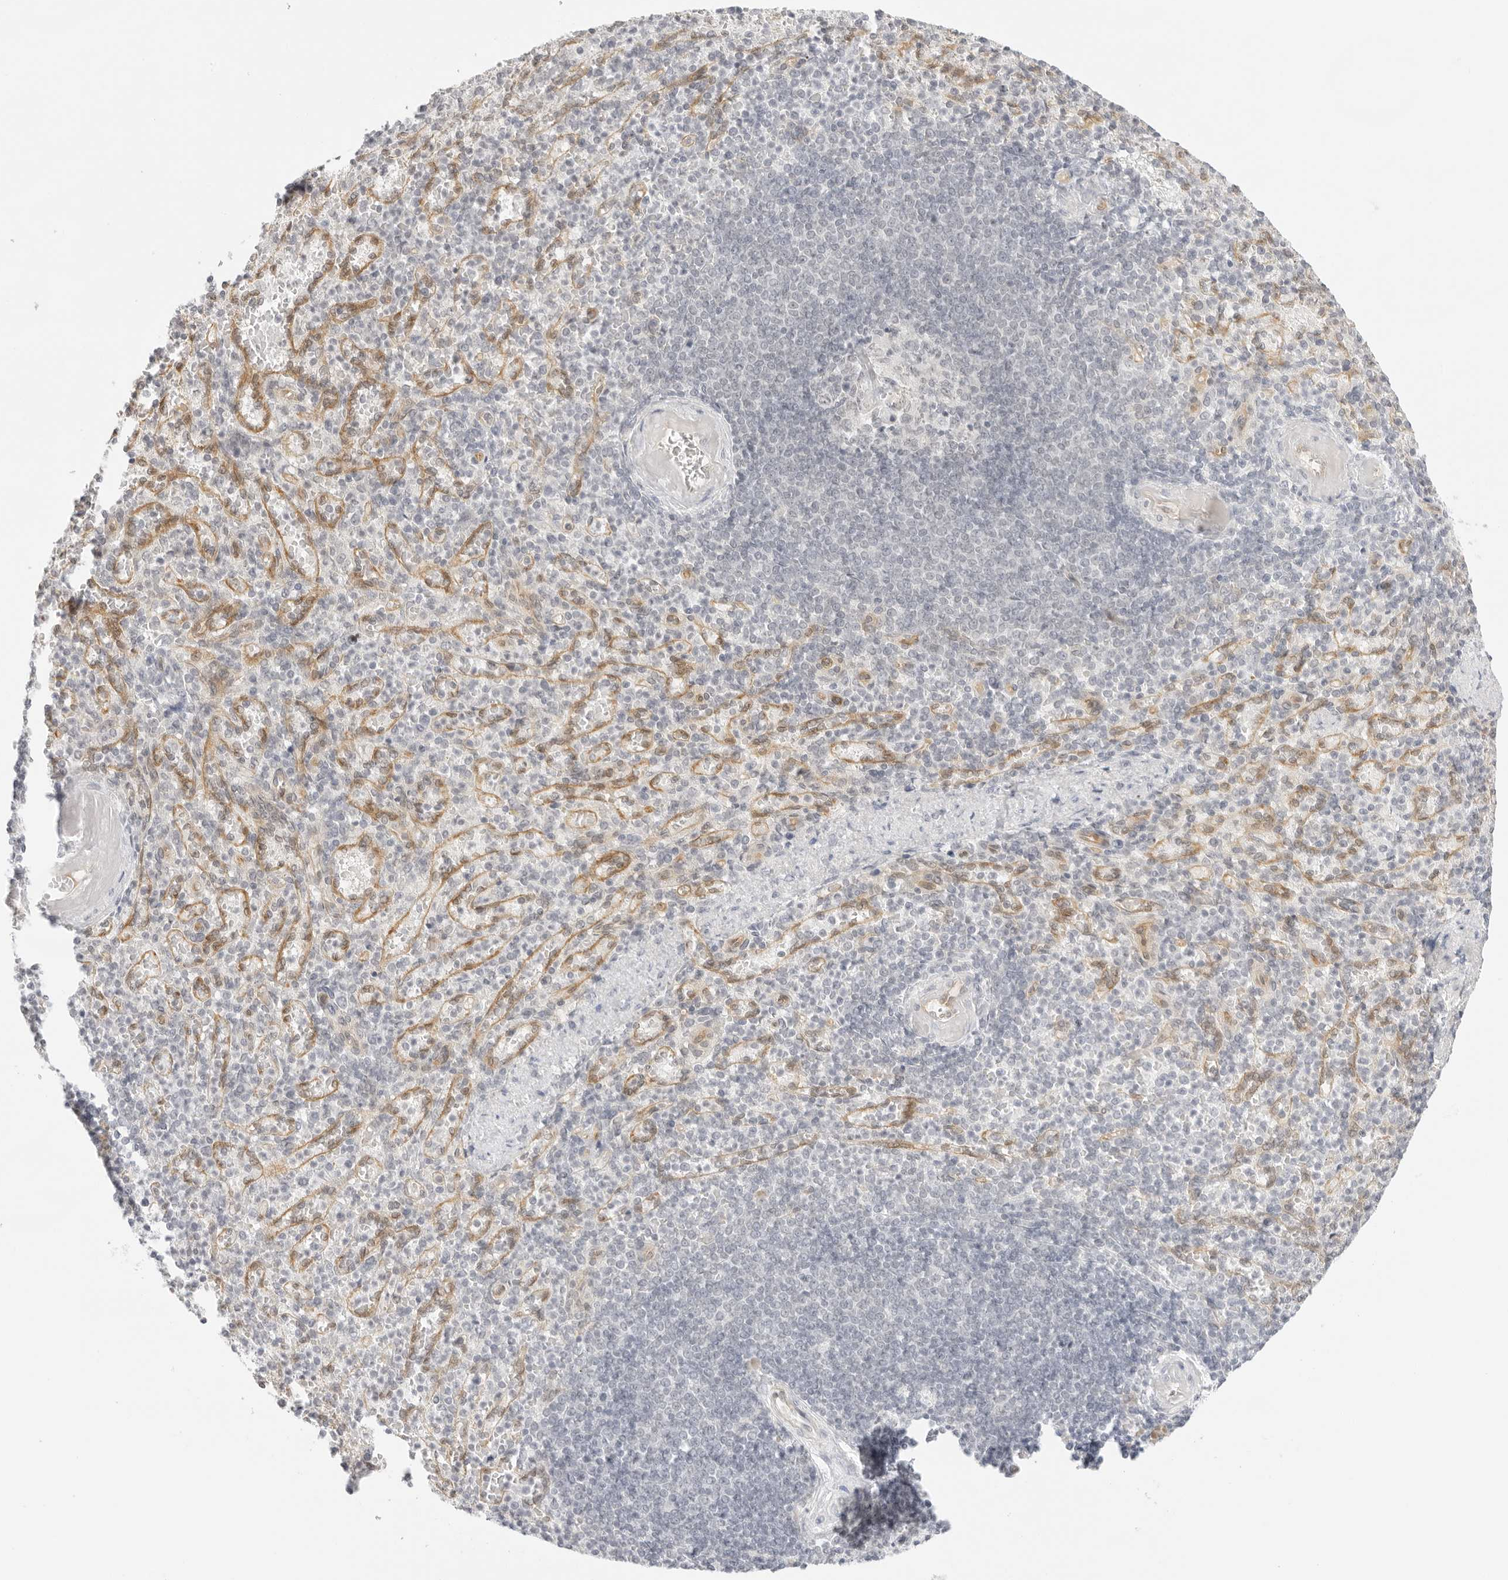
{"staining": {"intensity": "negative", "quantity": "none", "location": "none"}, "tissue": "spleen", "cell_type": "Cells in red pulp", "image_type": "normal", "snomed": [{"axis": "morphology", "description": "Normal tissue, NOS"}, {"axis": "topography", "description": "Spleen"}], "caption": "Human spleen stained for a protein using immunohistochemistry (IHC) displays no expression in cells in red pulp.", "gene": "MED18", "patient": {"sex": "female", "age": 74}}